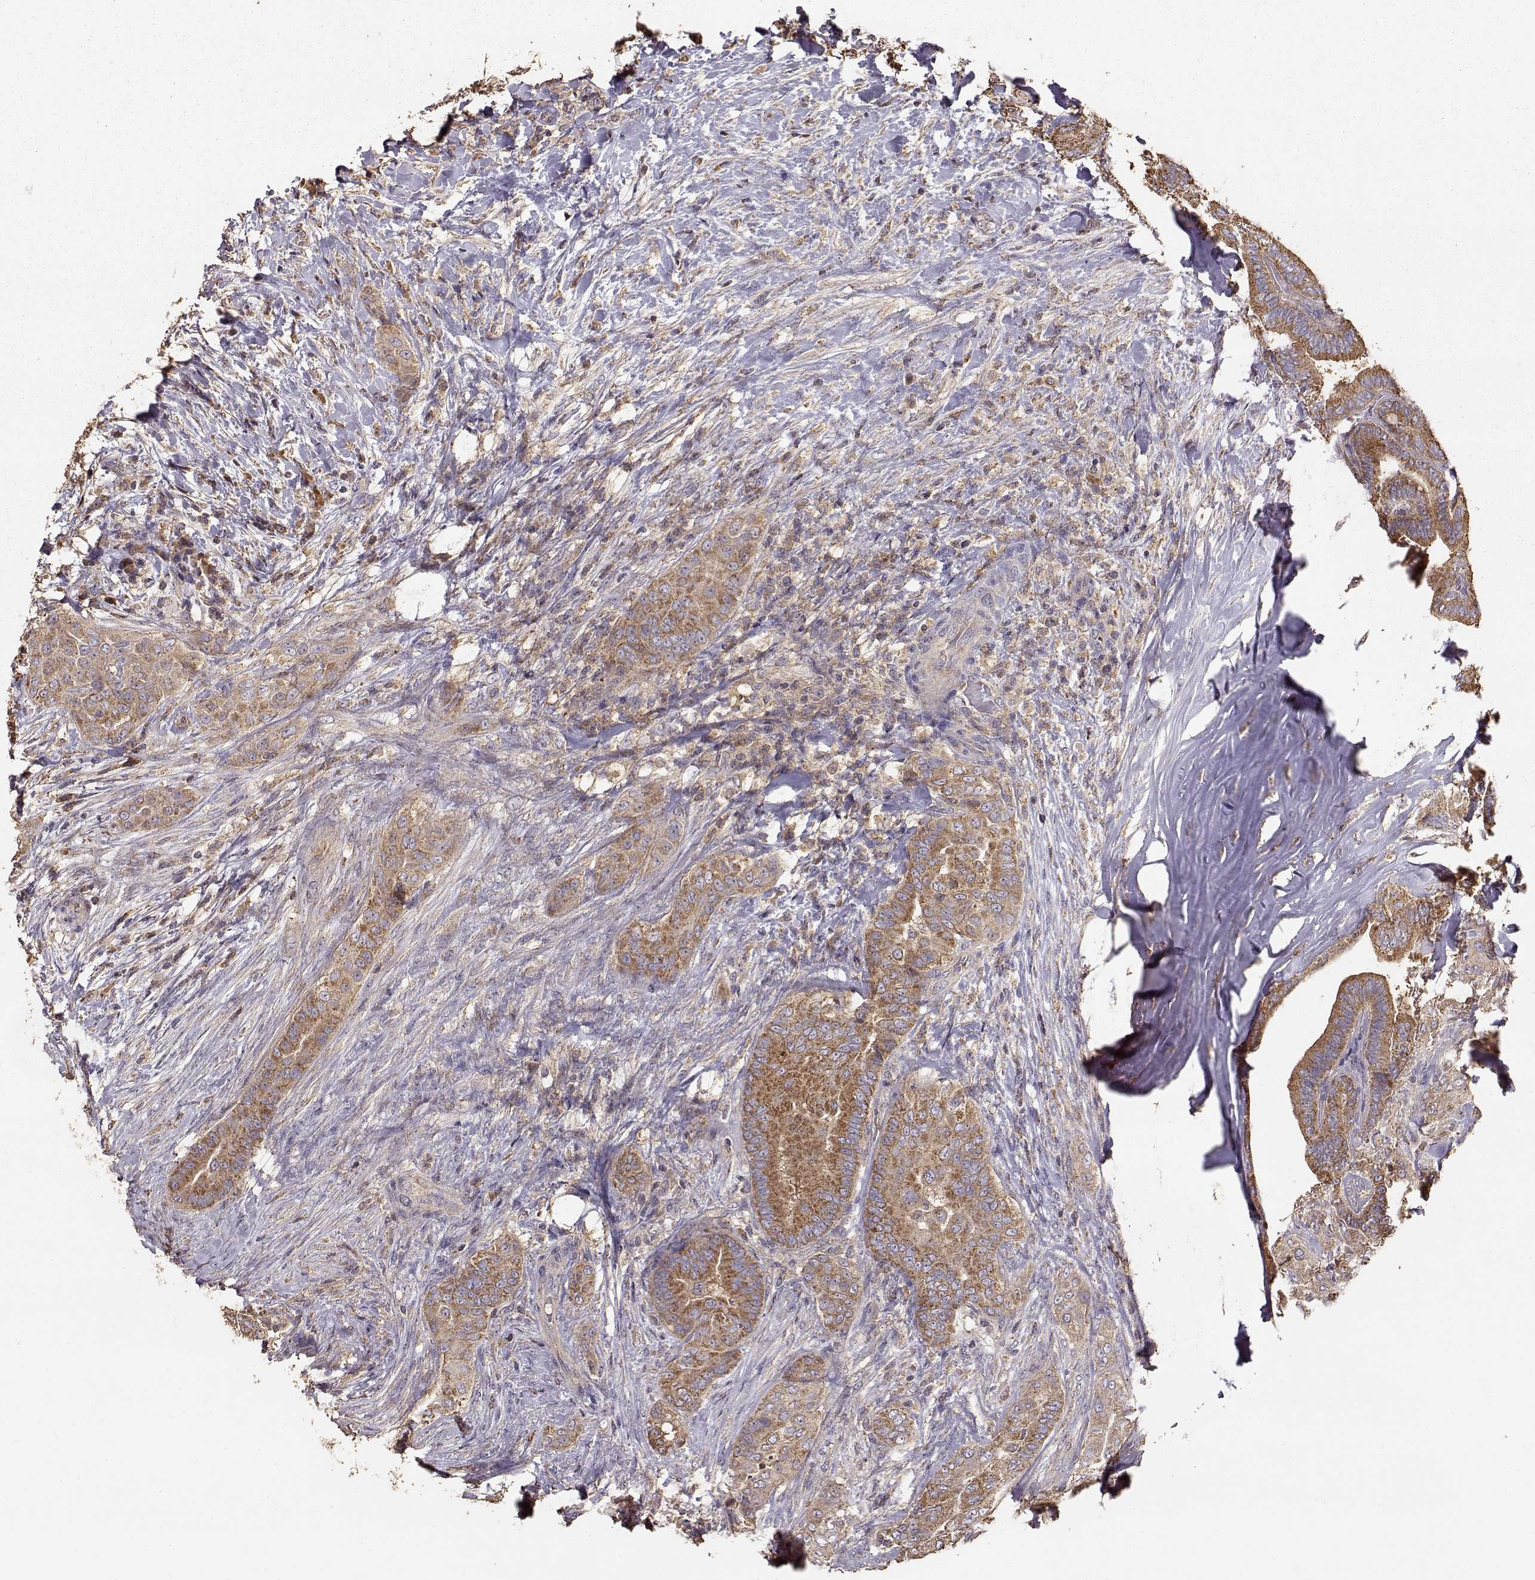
{"staining": {"intensity": "moderate", "quantity": ">75%", "location": "cytoplasmic/membranous"}, "tissue": "thyroid cancer", "cell_type": "Tumor cells", "image_type": "cancer", "snomed": [{"axis": "morphology", "description": "Papillary adenocarcinoma, NOS"}, {"axis": "topography", "description": "Thyroid gland"}], "caption": "IHC of human thyroid cancer (papillary adenocarcinoma) demonstrates medium levels of moderate cytoplasmic/membranous staining in about >75% of tumor cells.", "gene": "TARS3", "patient": {"sex": "male", "age": 61}}